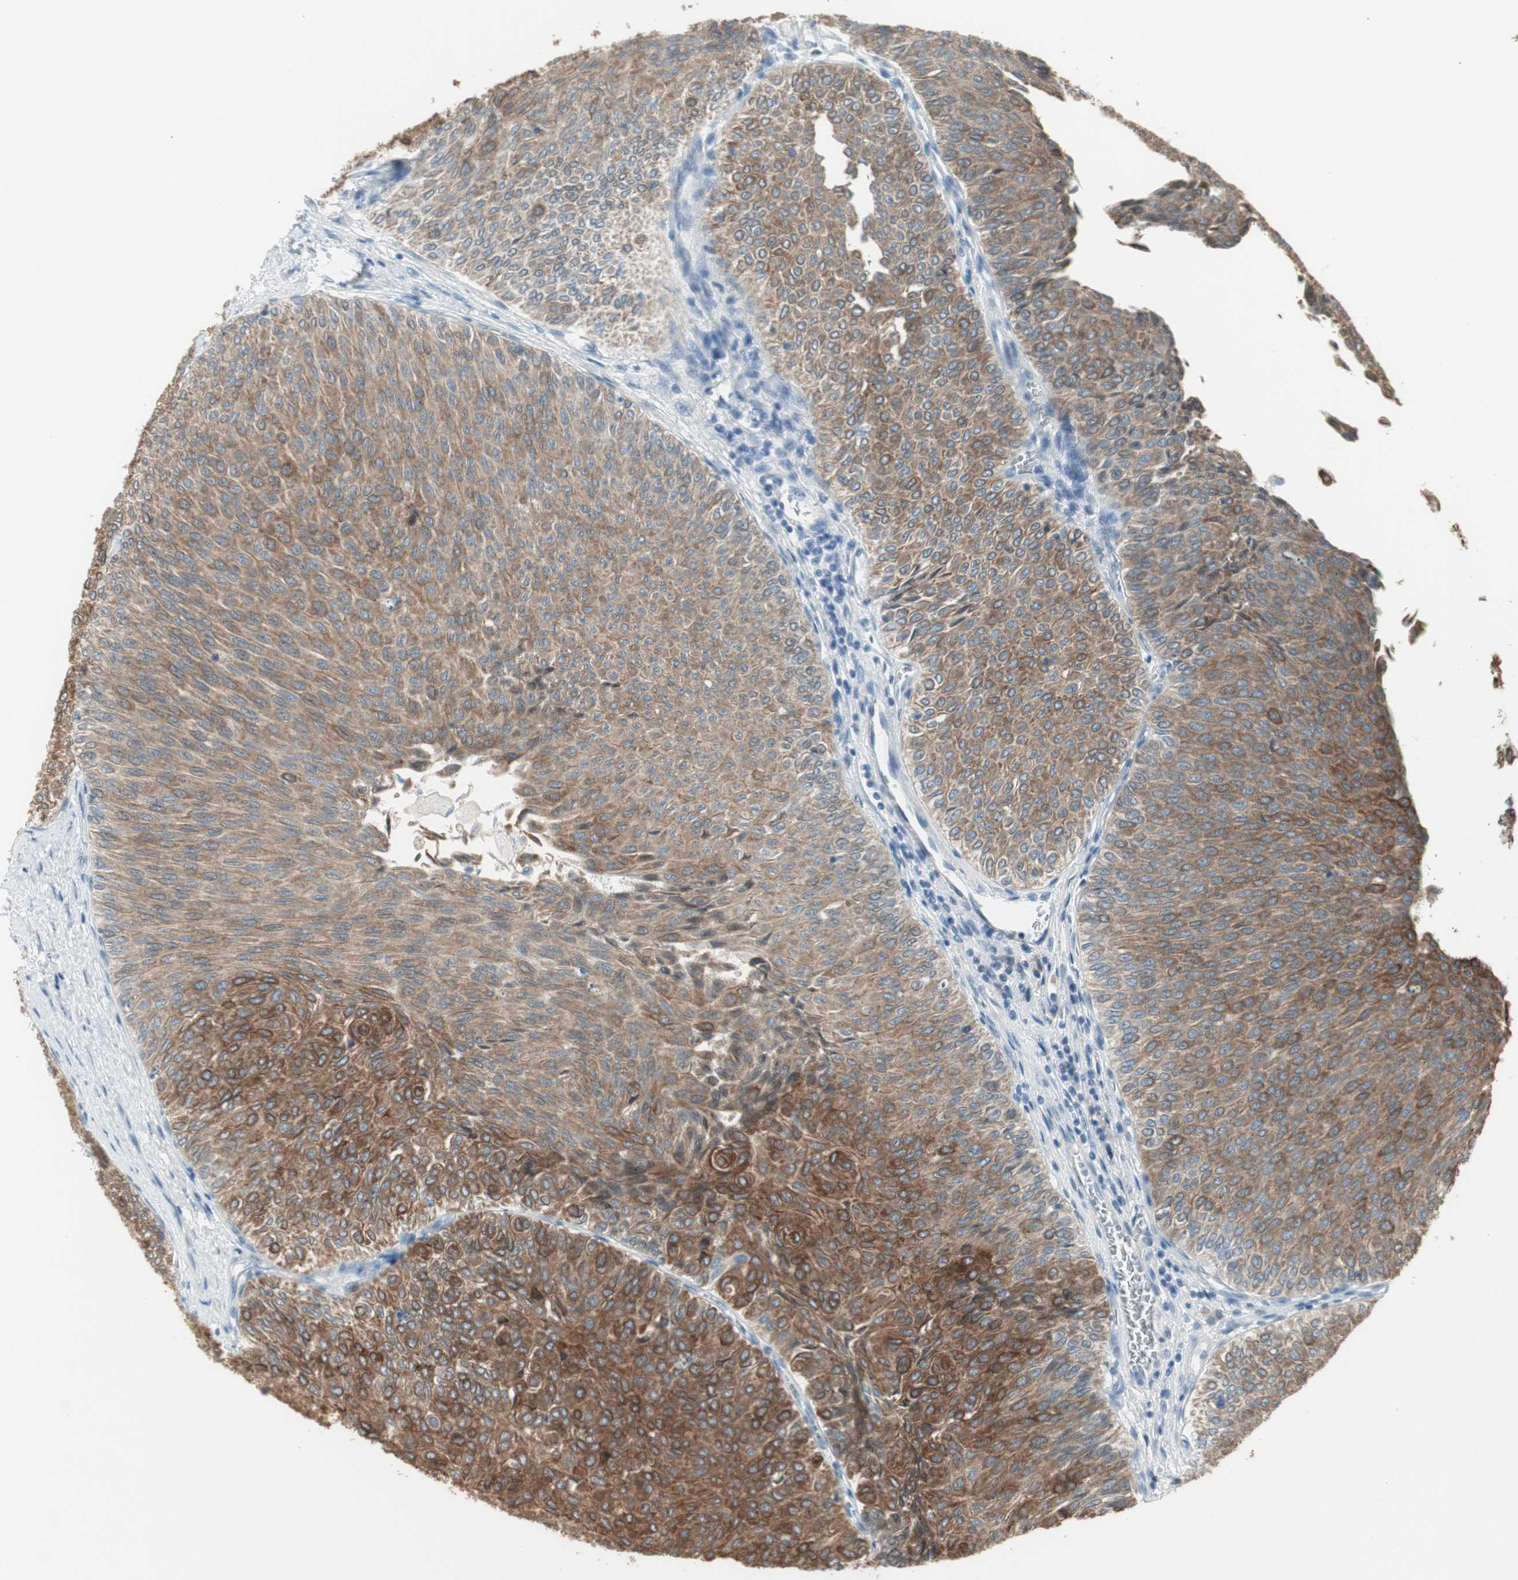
{"staining": {"intensity": "strong", "quantity": ">75%", "location": "cytoplasmic/membranous"}, "tissue": "urothelial cancer", "cell_type": "Tumor cells", "image_type": "cancer", "snomed": [{"axis": "morphology", "description": "Urothelial carcinoma, Low grade"}, {"axis": "topography", "description": "Urinary bladder"}], "caption": "DAB immunohistochemical staining of urothelial cancer displays strong cytoplasmic/membranous protein expression in about >75% of tumor cells. Nuclei are stained in blue.", "gene": "AGR2", "patient": {"sex": "male", "age": 78}}